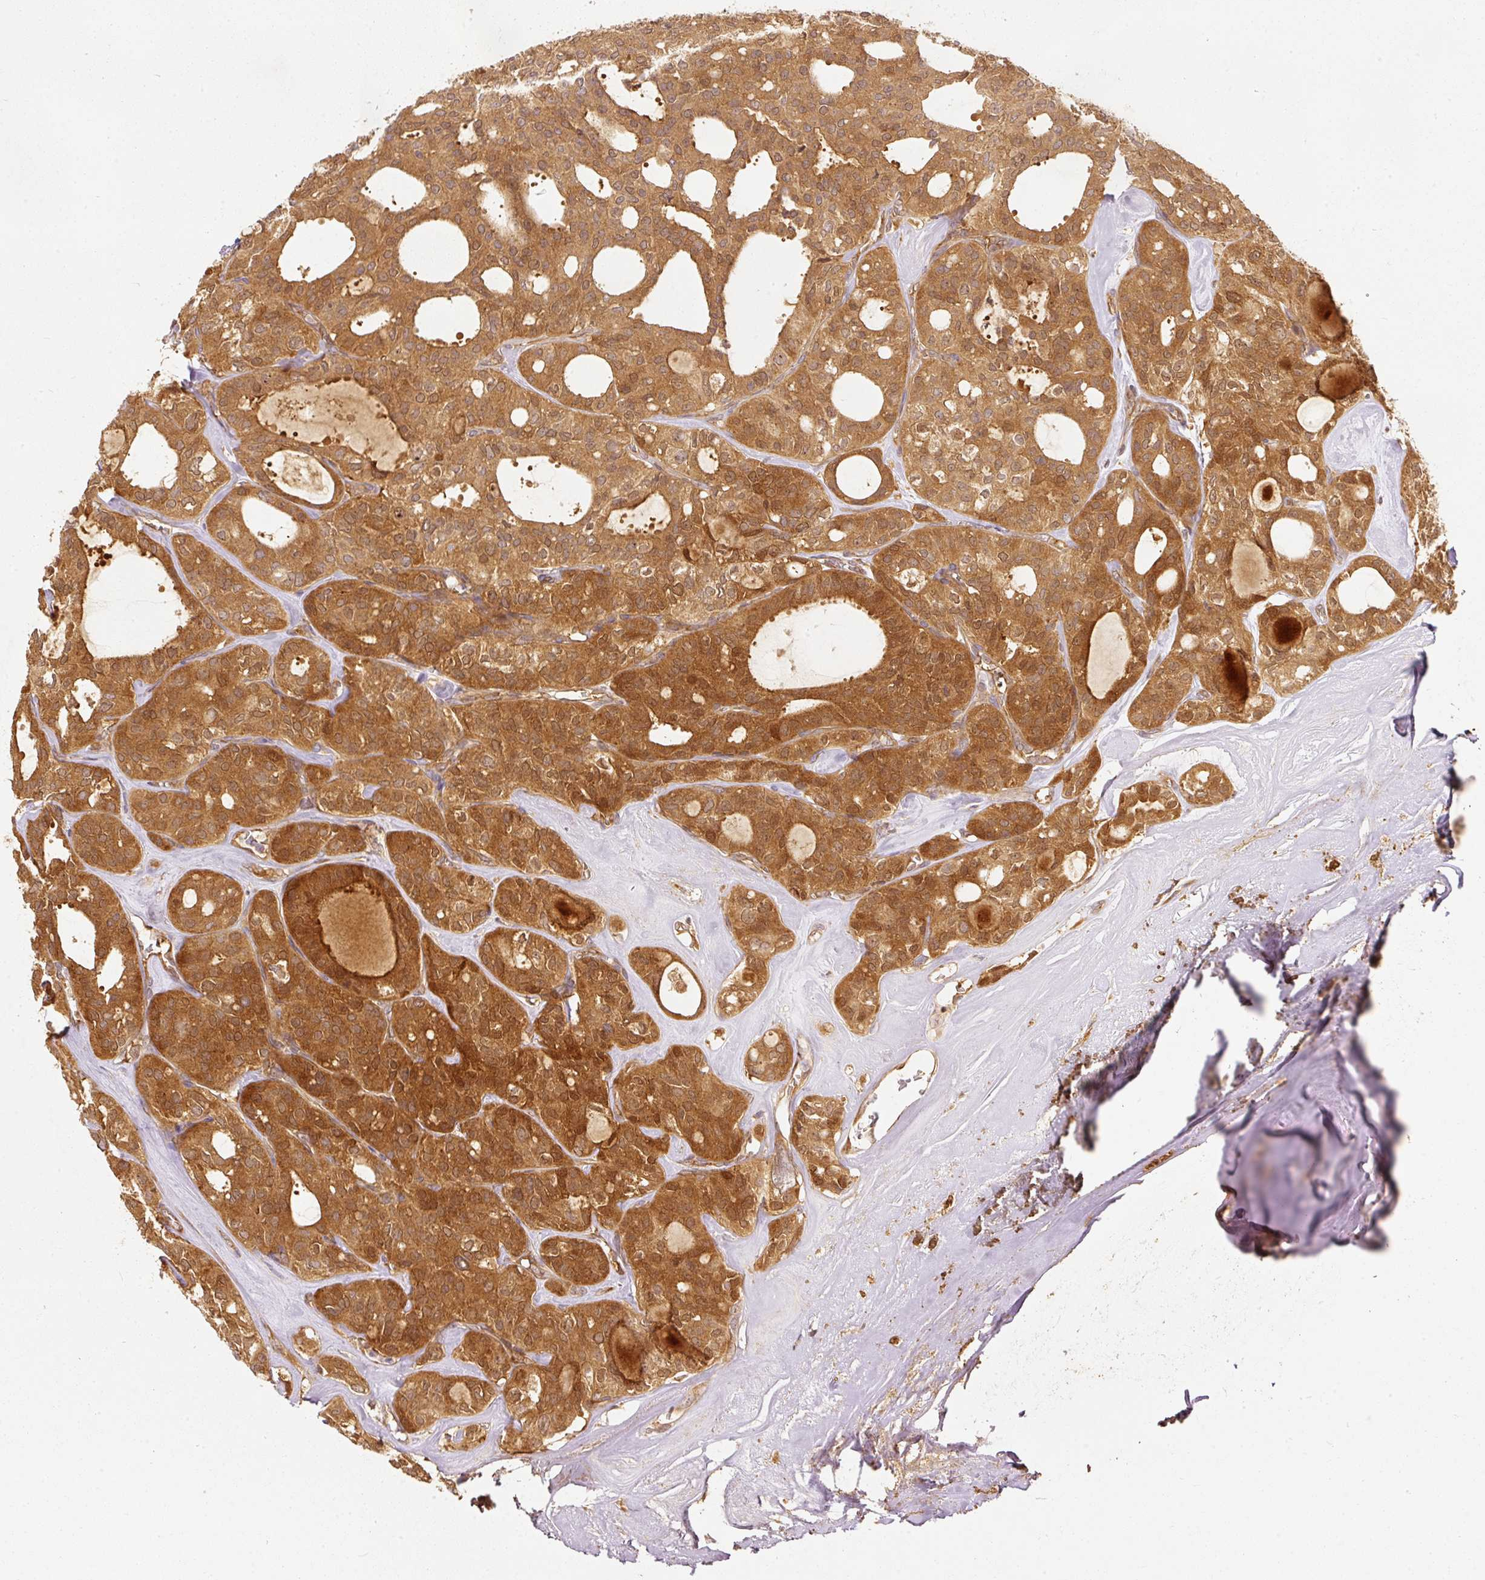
{"staining": {"intensity": "strong", "quantity": ">75%", "location": "cytoplasmic/membranous"}, "tissue": "thyroid cancer", "cell_type": "Tumor cells", "image_type": "cancer", "snomed": [{"axis": "morphology", "description": "Follicular adenoma carcinoma, NOS"}, {"axis": "topography", "description": "Thyroid gland"}], "caption": "A high amount of strong cytoplasmic/membranous positivity is seen in approximately >75% of tumor cells in thyroid cancer (follicular adenoma carcinoma) tissue. (DAB (3,3'-diaminobenzidine) = brown stain, brightfield microscopy at high magnification).", "gene": "EIF3B", "patient": {"sex": "male", "age": 75}}